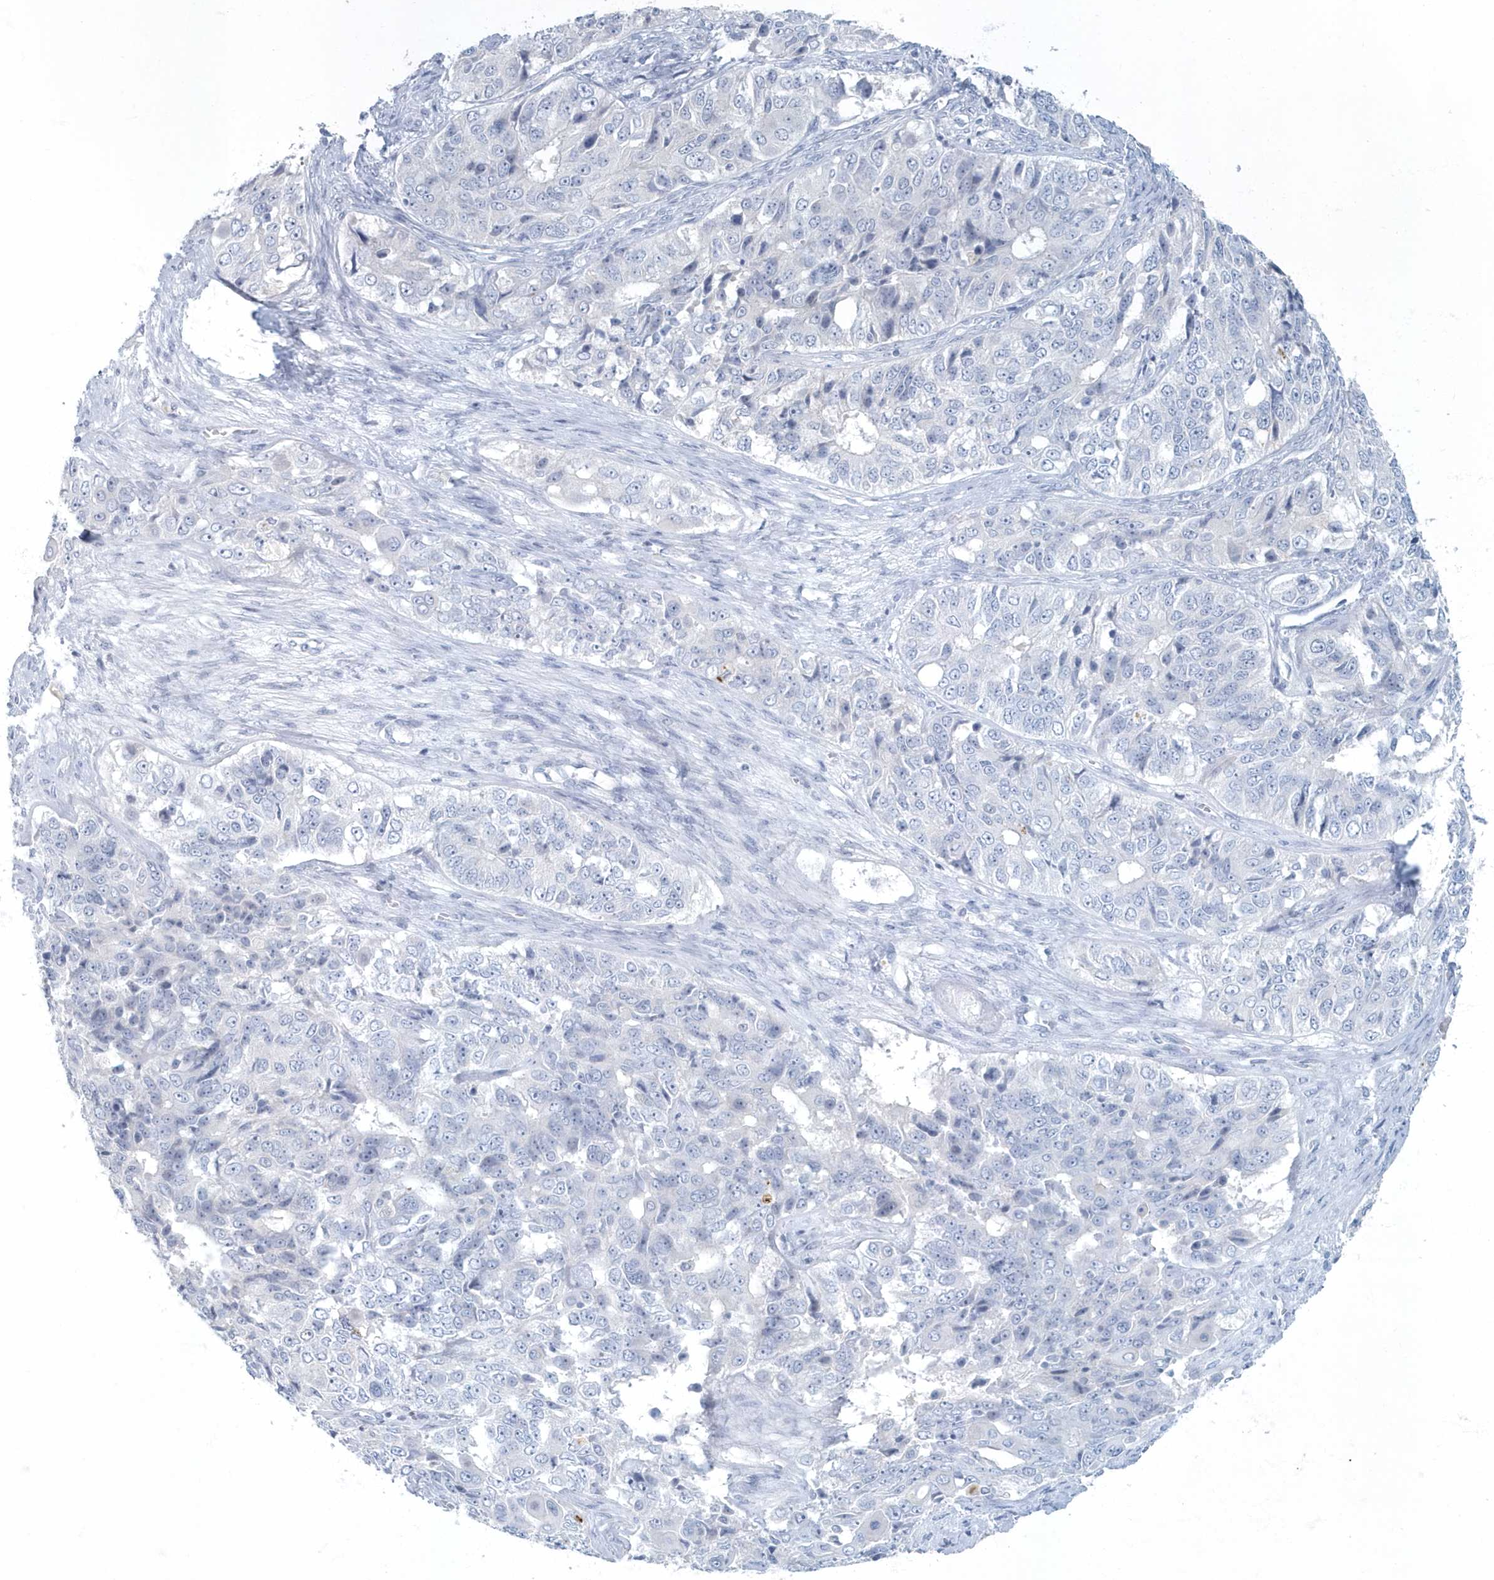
{"staining": {"intensity": "negative", "quantity": "none", "location": "none"}, "tissue": "ovarian cancer", "cell_type": "Tumor cells", "image_type": "cancer", "snomed": [{"axis": "morphology", "description": "Carcinoma, endometroid"}, {"axis": "topography", "description": "Ovary"}], "caption": "A micrograph of human ovarian cancer is negative for staining in tumor cells.", "gene": "MYOT", "patient": {"sex": "female", "age": 51}}